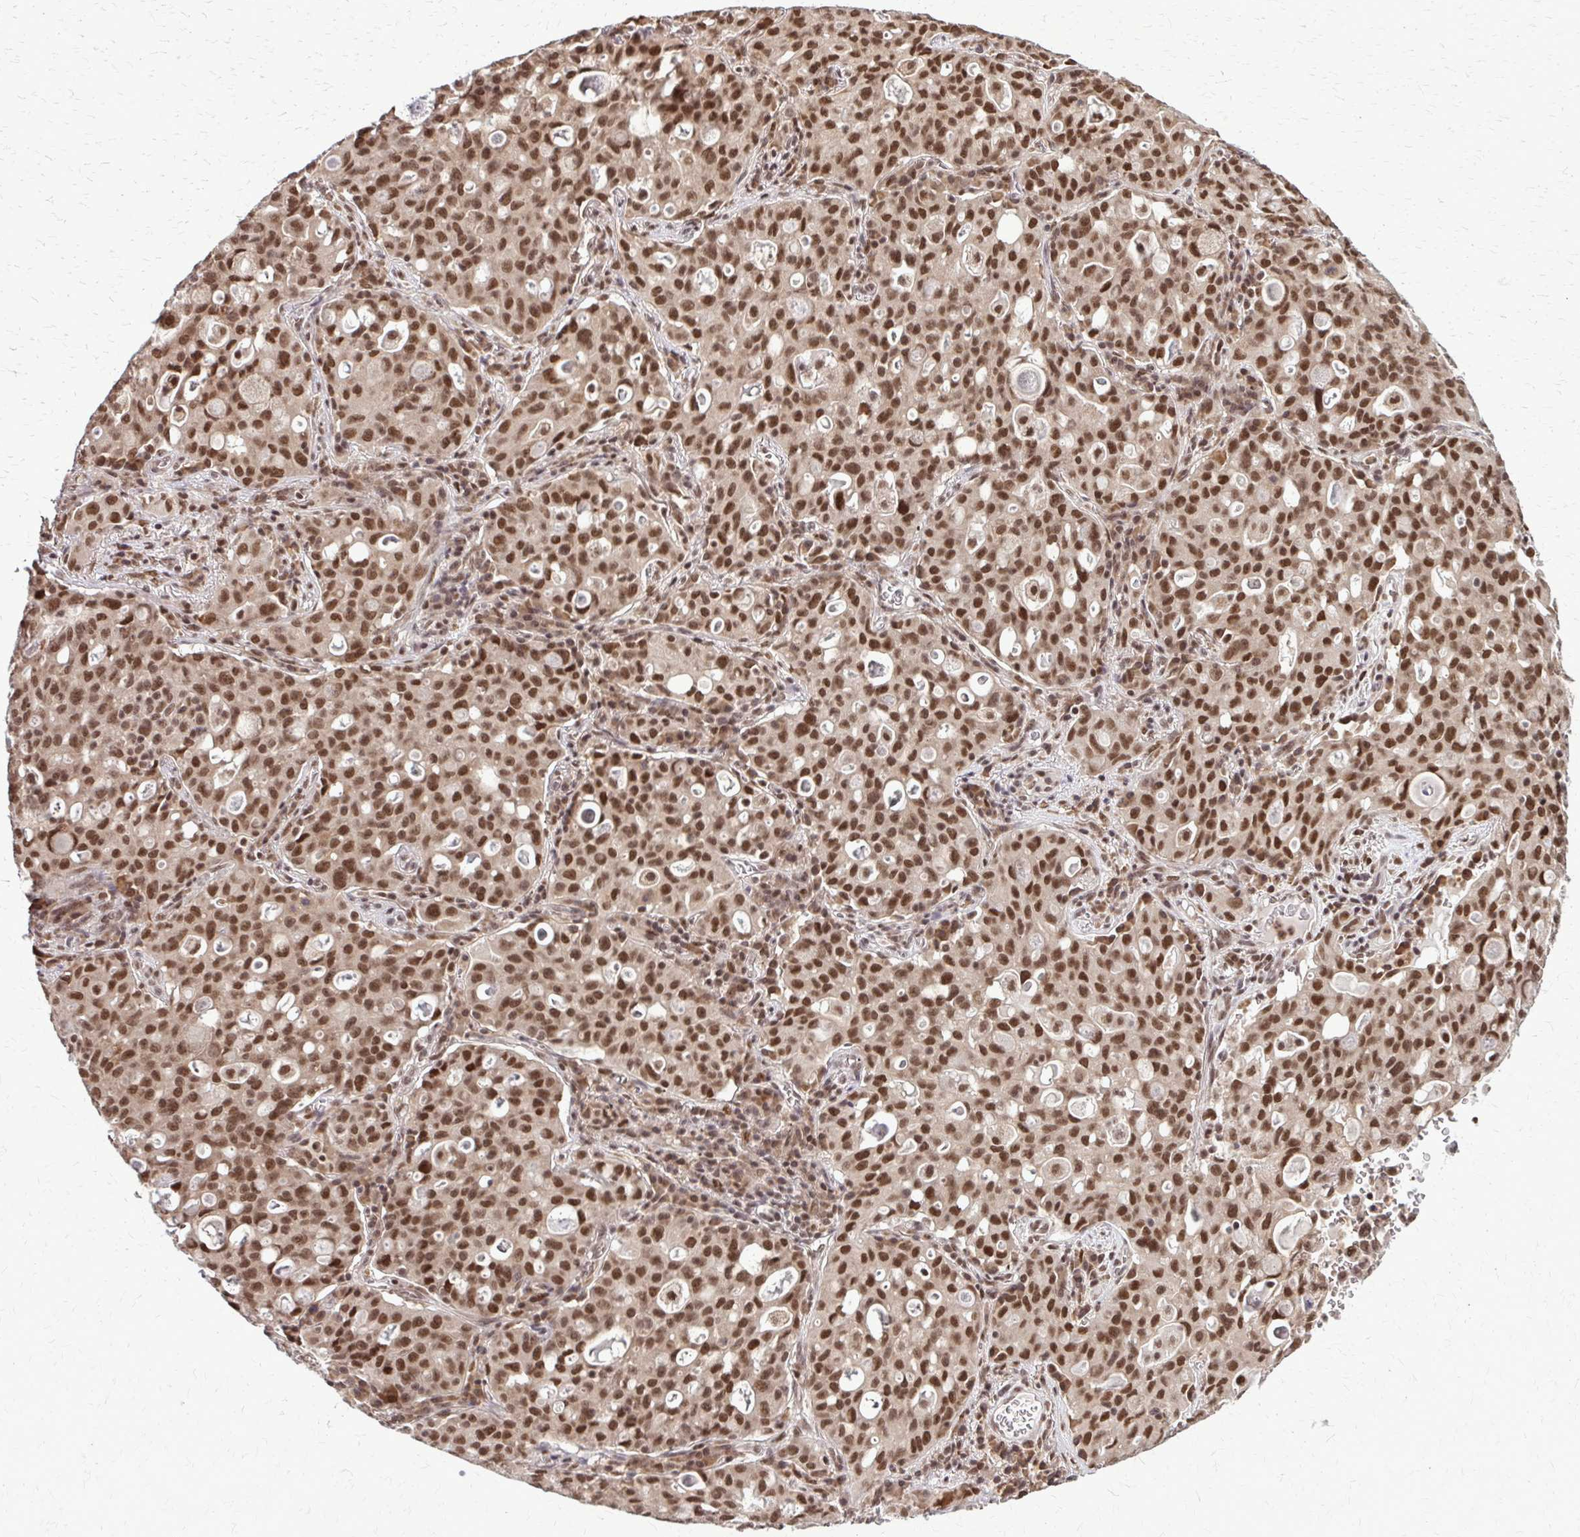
{"staining": {"intensity": "moderate", "quantity": ">75%", "location": "nuclear"}, "tissue": "lung cancer", "cell_type": "Tumor cells", "image_type": "cancer", "snomed": [{"axis": "morphology", "description": "Adenocarcinoma, NOS"}, {"axis": "topography", "description": "Lung"}], "caption": "Lung cancer (adenocarcinoma) stained for a protein exhibits moderate nuclear positivity in tumor cells.", "gene": "HDAC3", "patient": {"sex": "female", "age": 44}}